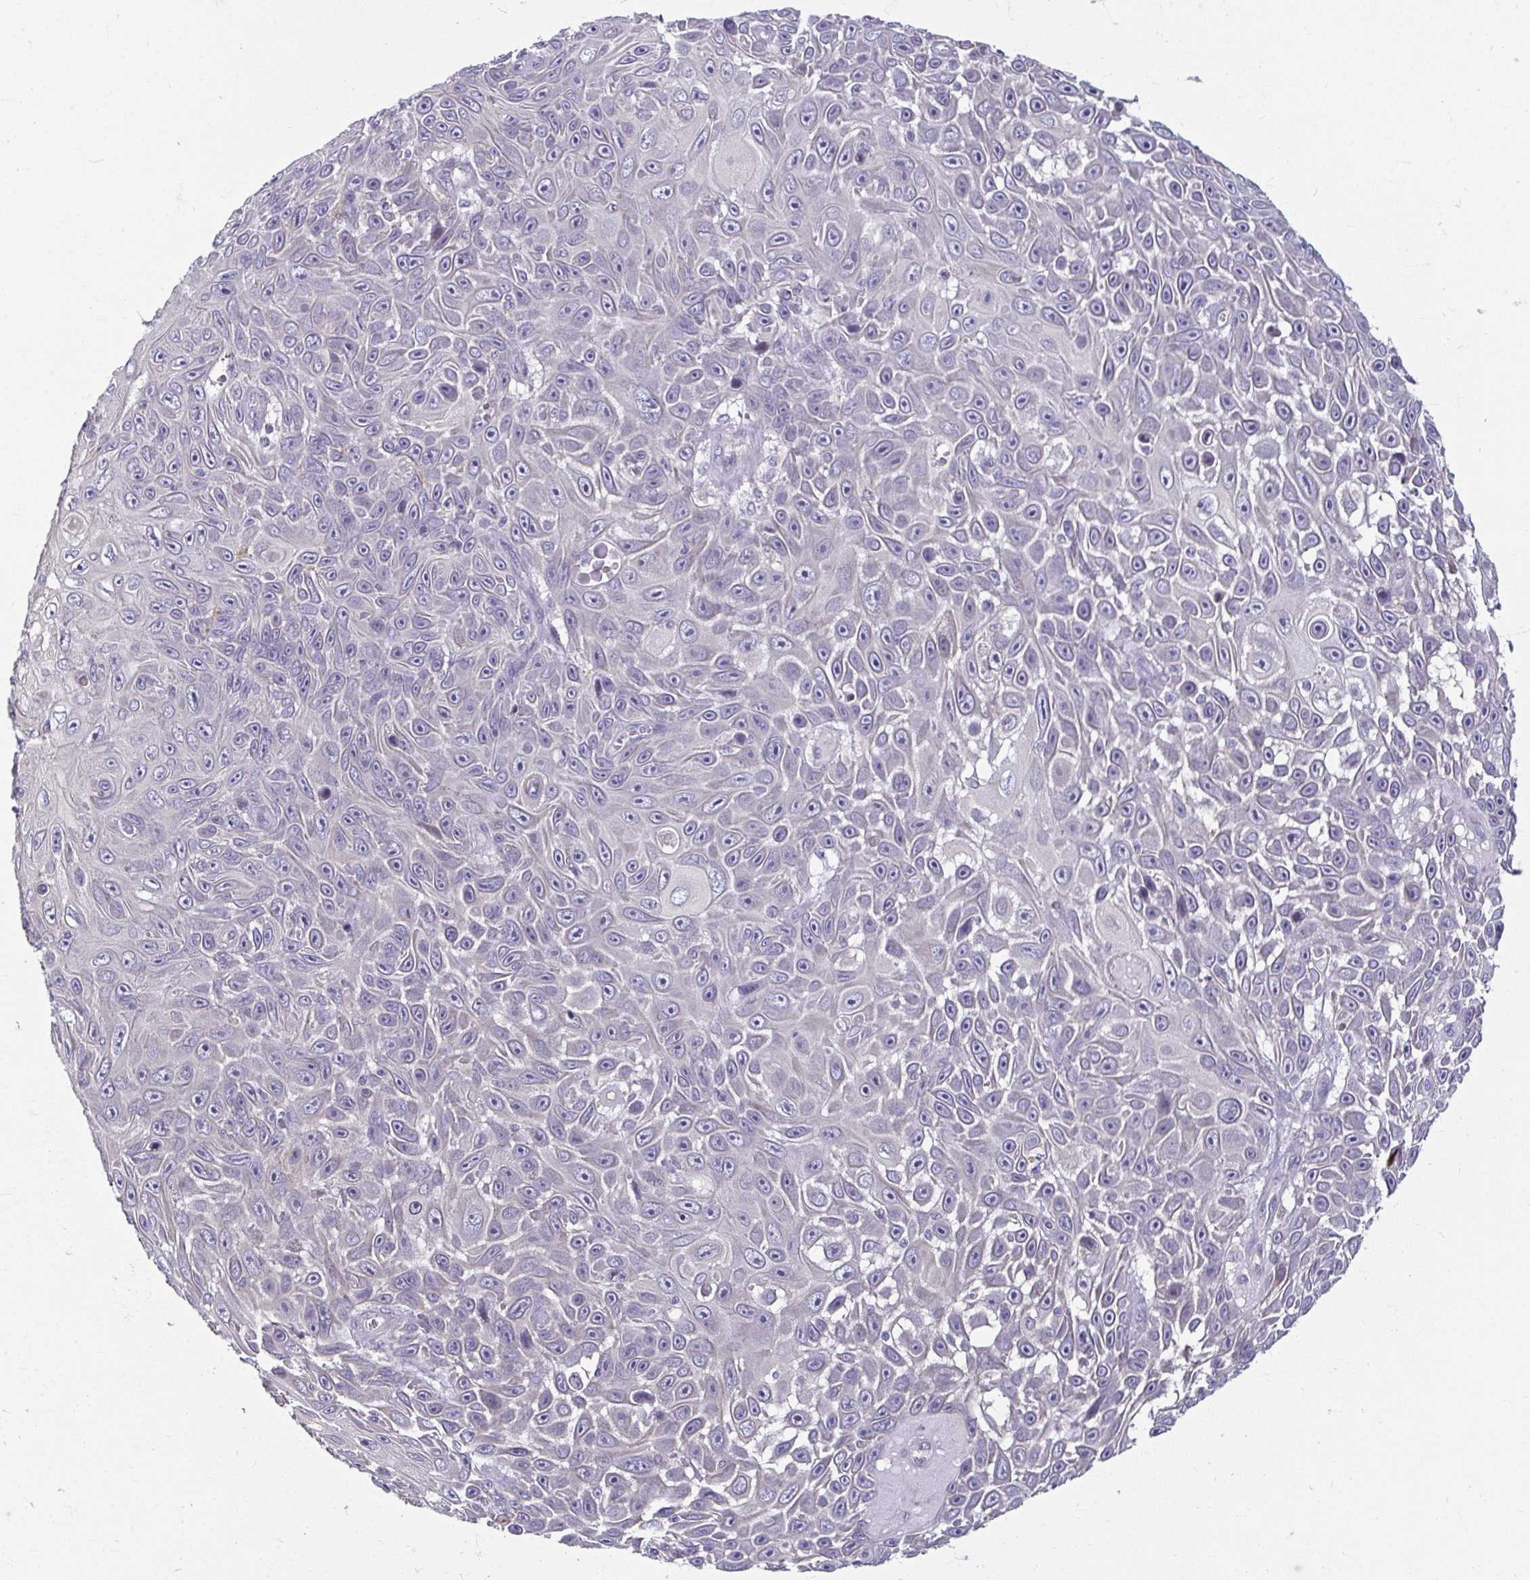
{"staining": {"intensity": "negative", "quantity": "none", "location": "none"}, "tissue": "skin cancer", "cell_type": "Tumor cells", "image_type": "cancer", "snomed": [{"axis": "morphology", "description": "Squamous cell carcinoma, NOS"}, {"axis": "topography", "description": "Skin"}], "caption": "Skin squamous cell carcinoma was stained to show a protein in brown. There is no significant positivity in tumor cells. (Stains: DAB (3,3'-diaminobenzidine) immunohistochemistry (IHC) with hematoxylin counter stain, Microscopy: brightfield microscopy at high magnification).", "gene": "ODF1", "patient": {"sex": "male", "age": 82}}